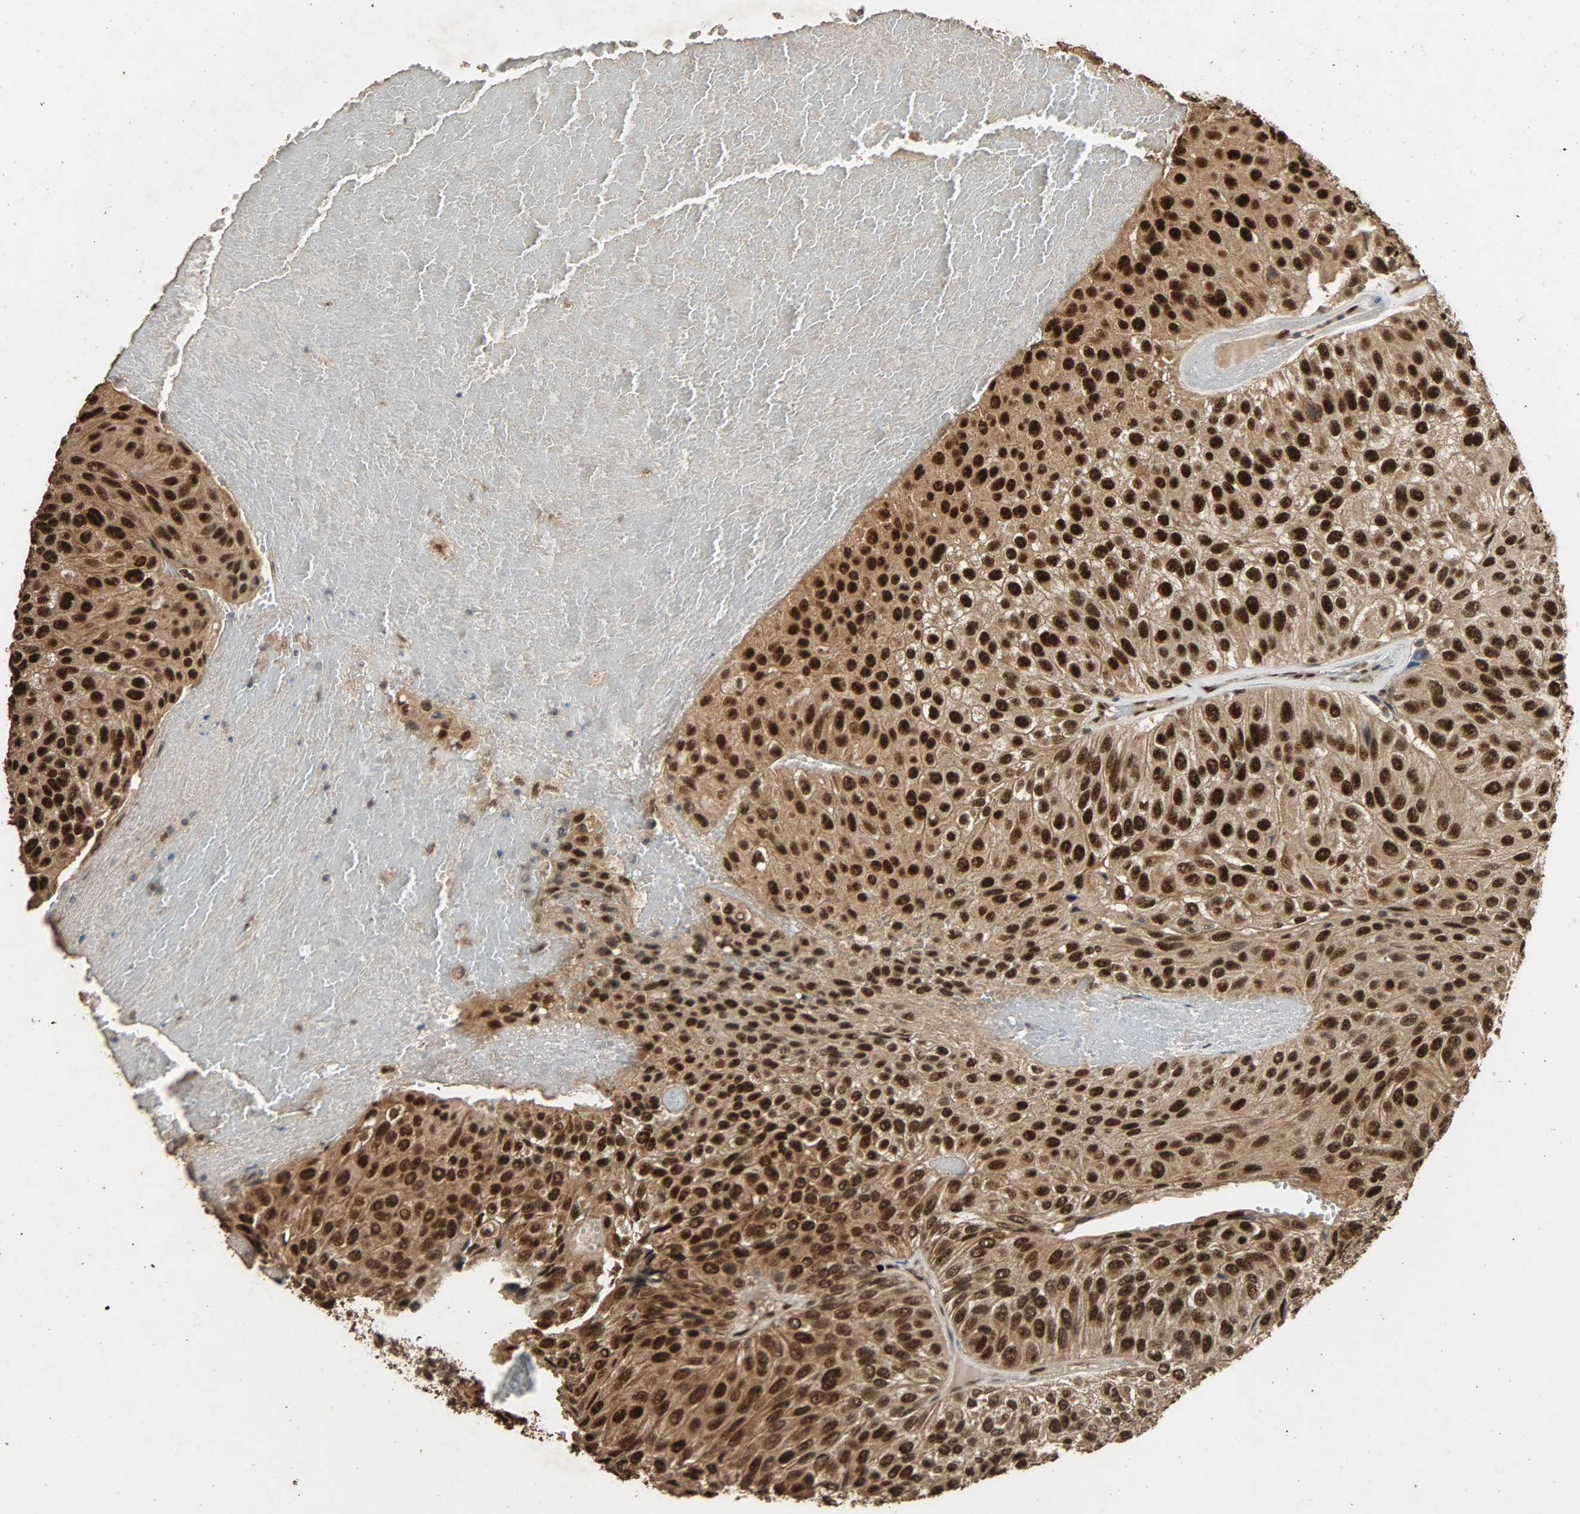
{"staining": {"intensity": "strong", "quantity": ">75%", "location": "cytoplasmic/membranous,nuclear"}, "tissue": "urothelial cancer", "cell_type": "Tumor cells", "image_type": "cancer", "snomed": [{"axis": "morphology", "description": "Urothelial carcinoma, High grade"}, {"axis": "topography", "description": "Urinary bladder"}], "caption": "Approximately >75% of tumor cells in urothelial carcinoma (high-grade) show strong cytoplasmic/membranous and nuclear protein staining as visualized by brown immunohistochemical staining.", "gene": "CCNT2", "patient": {"sex": "male", "age": 66}}